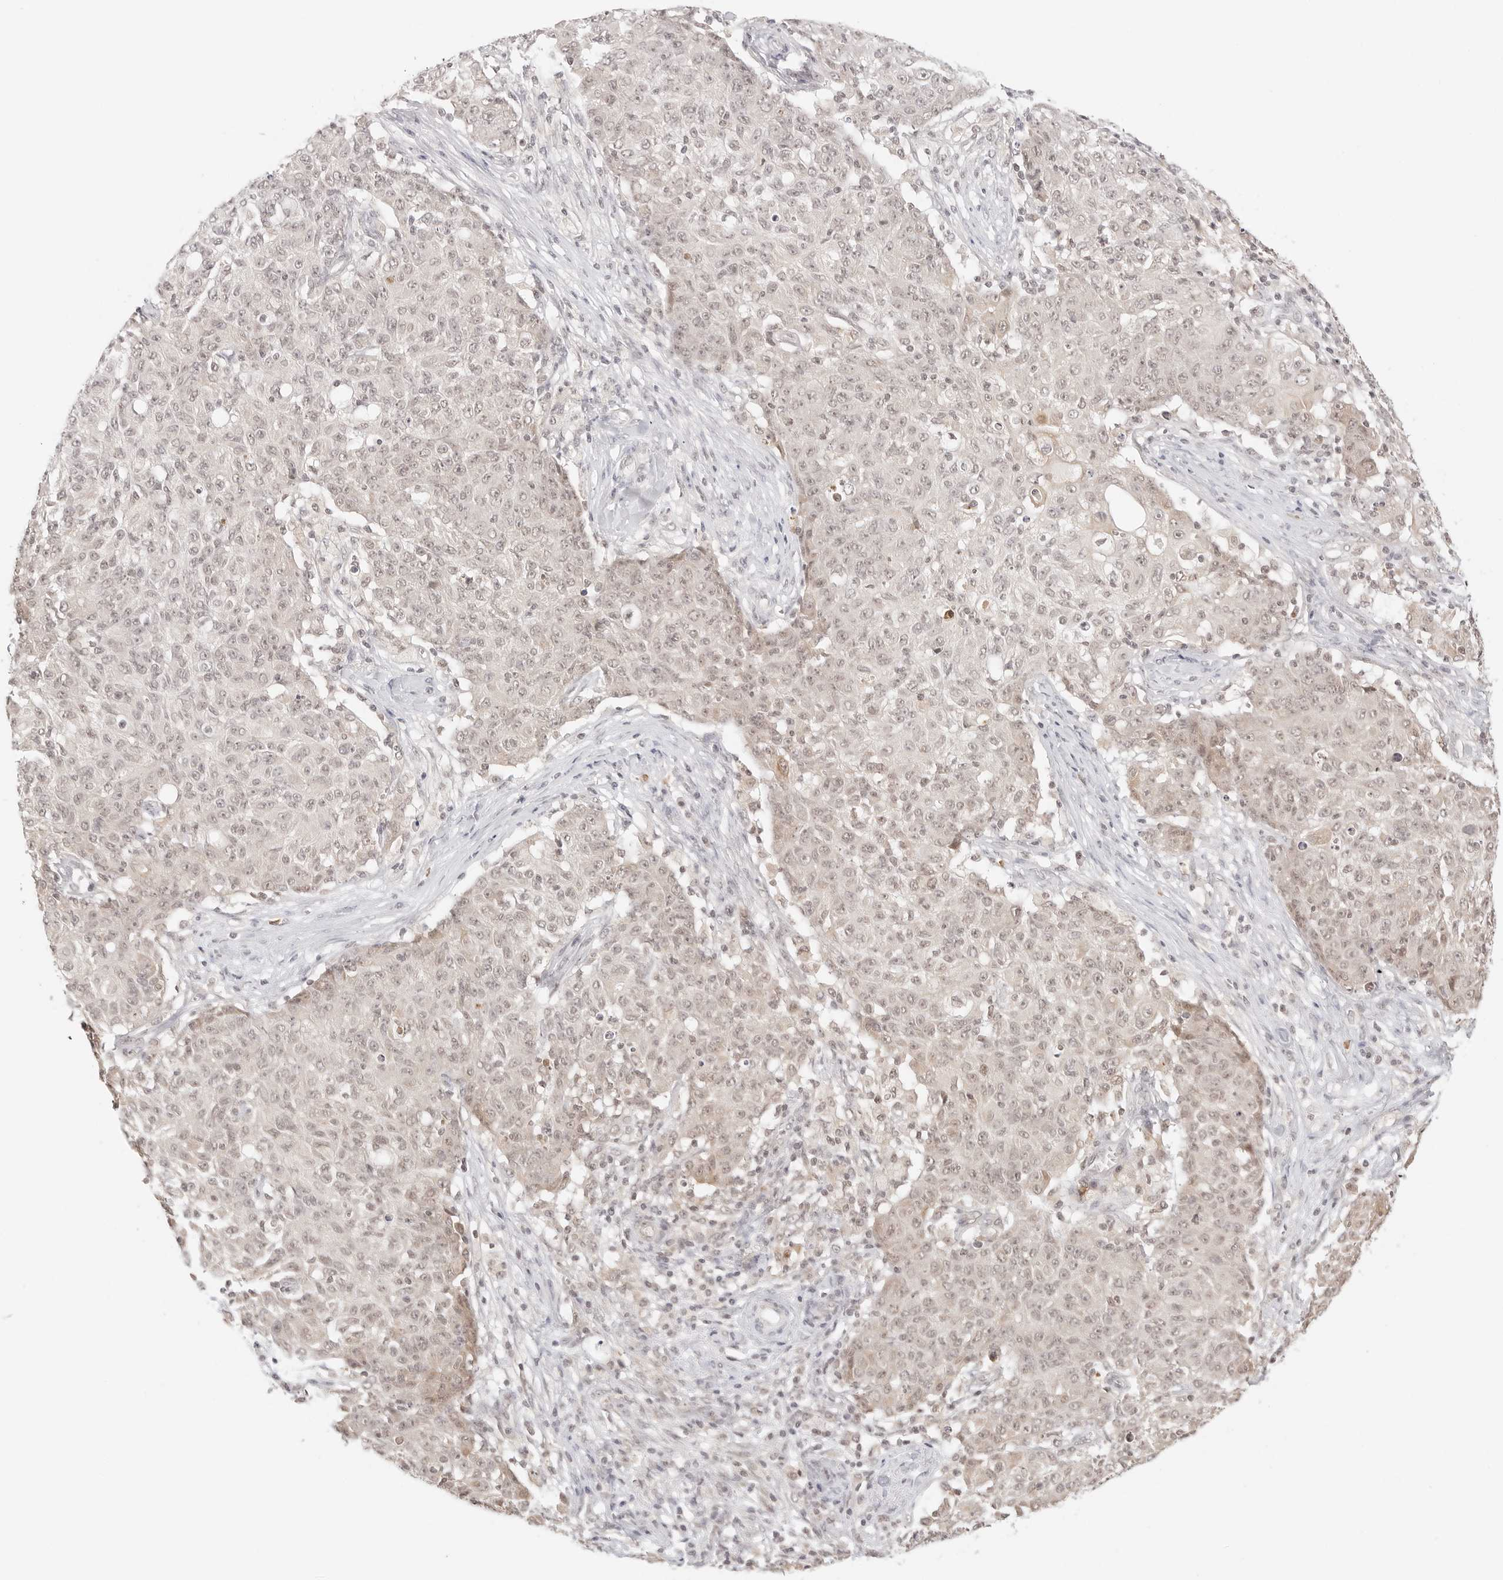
{"staining": {"intensity": "weak", "quantity": ">75%", "location": "cytoplasmic/membranous,nuclear"}, "tissue": "ovarian cancer", "cell_type": "Tumor cells", "image_type": "cancer", "snomed": [{"axis": "morphology", "description": "Carcinoma, endometroid"}, {"axis": "topography", "description": "Ovary"}], "caption": "High-magnification brightfield microscopy of ovarian endometroid carcinoma stained with DAB (brown) and counterstained with hematoxylin (blue). tumor cells exhibit weak cytoplasmic/membranous and nuclear staining is present in about>75% of cells.", "gene": "SEPTIN4", "patient": {"sex": "female", "age": 42}}